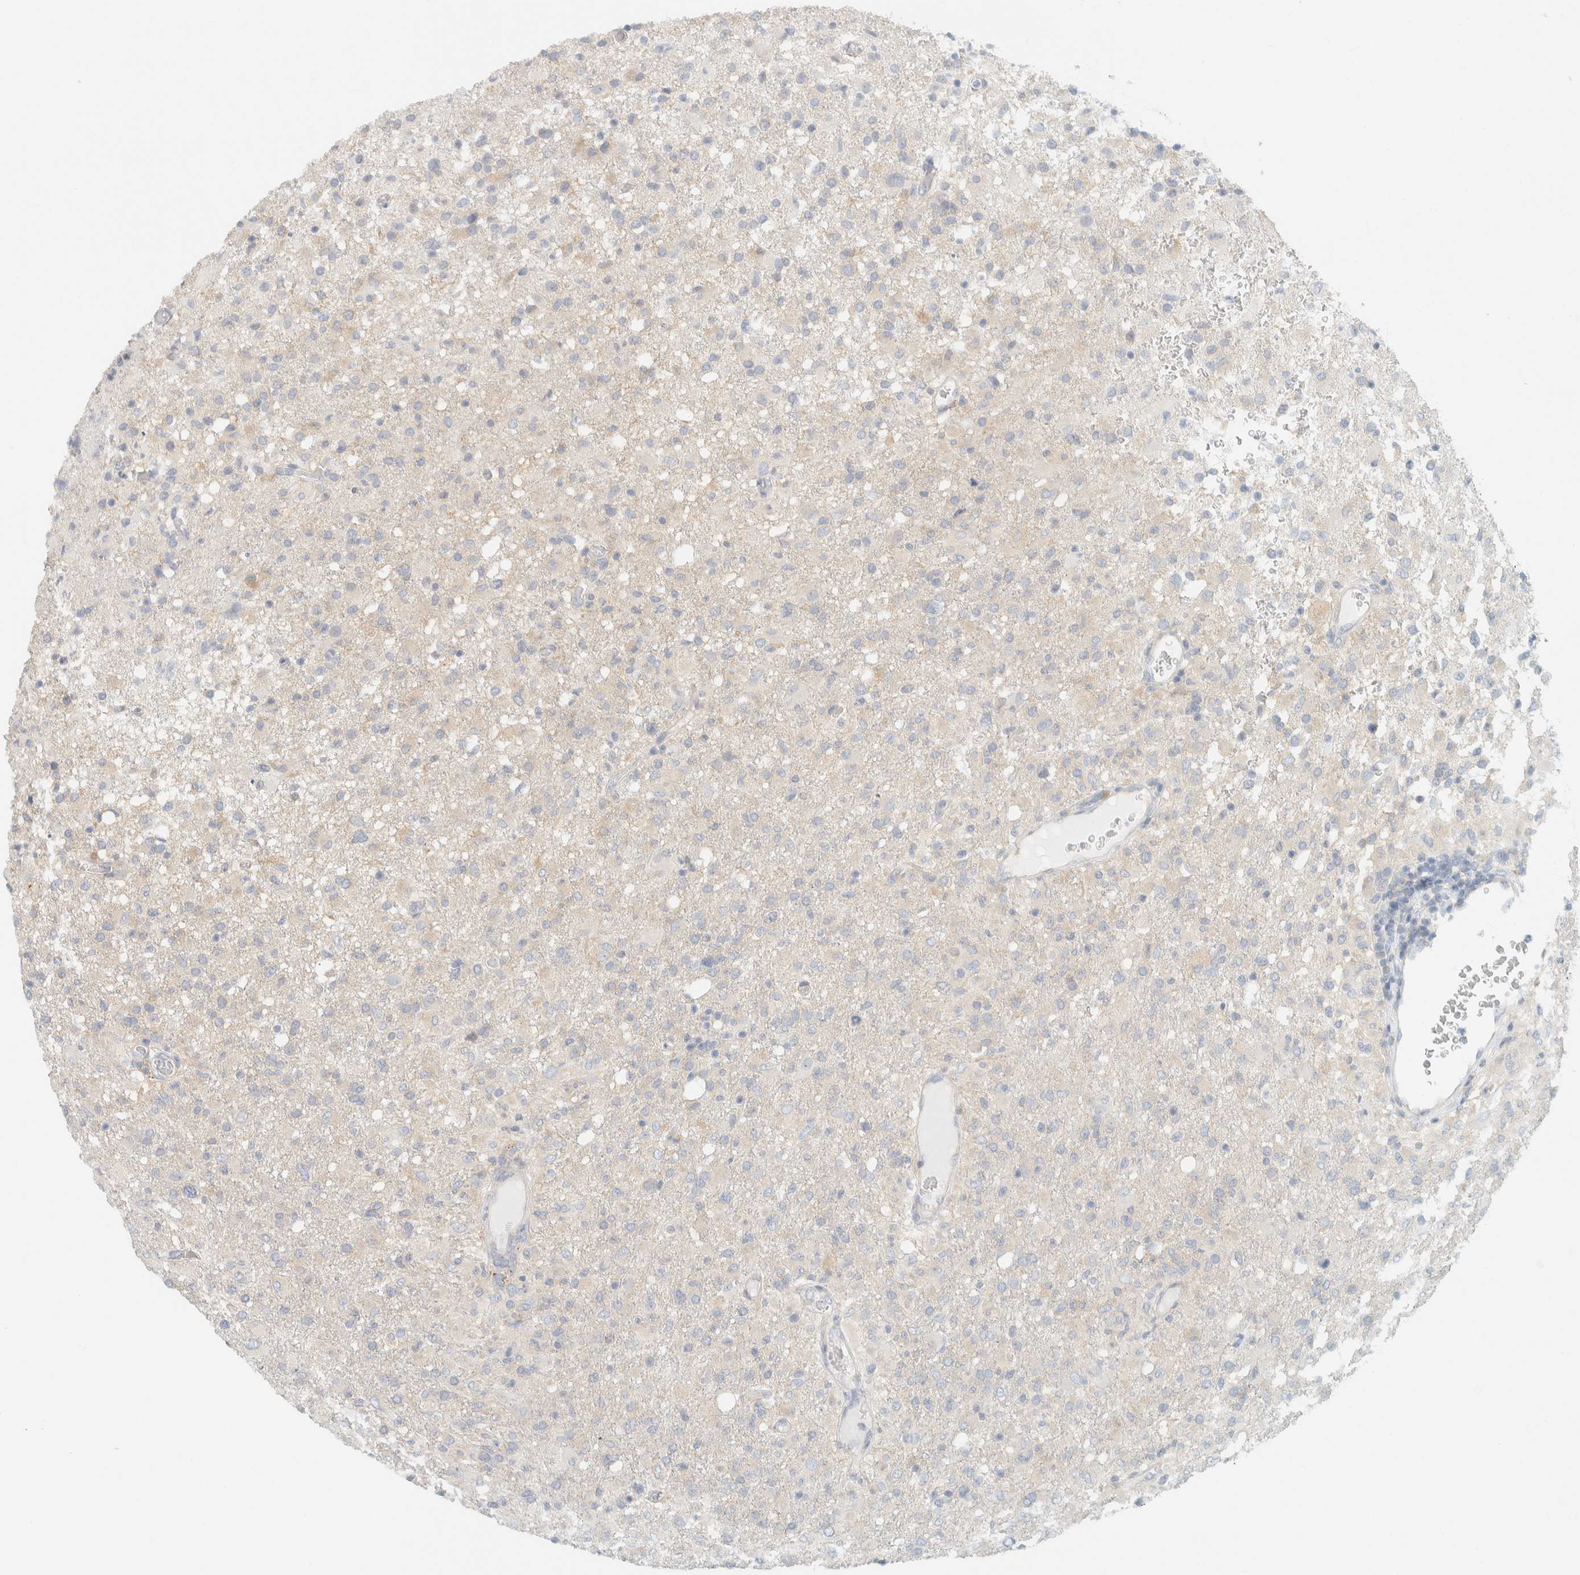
{"staining": {"intensity": "weak", "quantity": "<25%", "location": "cytoplasmic/membranous"}, "tissue": "glioma", "cell_type": "Tumor cells", "image_type": "cancer", "snomed": [{"axis": "morphology", "description": "Glioma, malignant, High grade"}, {"axis": "topography", "description": "Brain"}], "caption": "High power microscopy image of an IHC micrograph of malignant glioma (high-grade), revealing no significant expression in tumor cells.", "gene": "PTGES3L-AARSD1", "patient": {"sex": "female", "age": 57}}